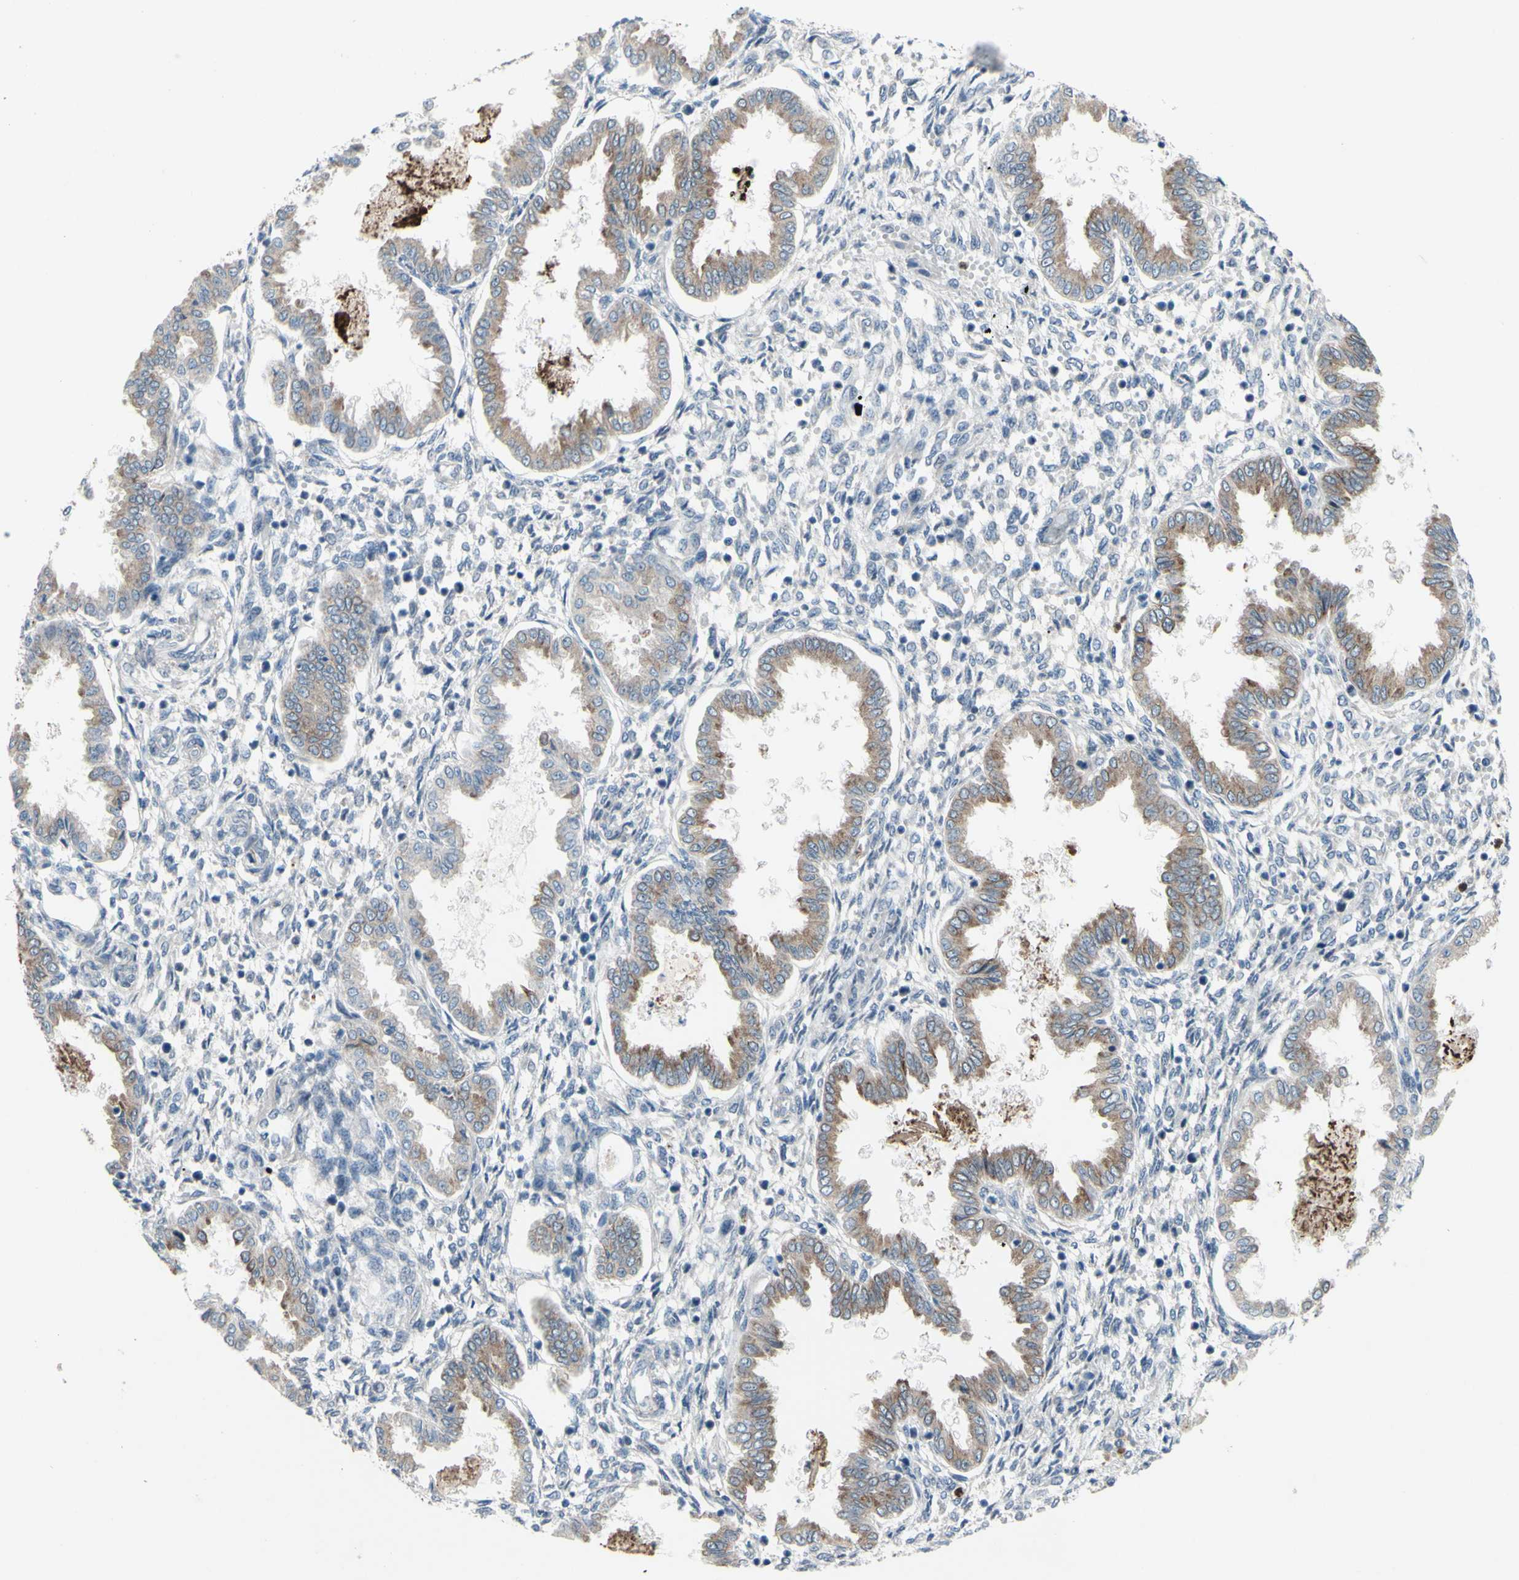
{"staining": {"intensity": "weak", "quantity": ">75%", "location": "cytoplasmic/membranous"}, "tissue": "endometrium", "cell_type": "Cells in endometrial stroma", "image_type": "normal", "snomed": [{"axis": "morphology", "description": "Normal tissue, NOS"}, {"axis": "topography", "description": "Endometrium"}], "caption": "High-power microscopy captured an immunohistochemistry (IHC) micrograph of unremarkable endometrium, revealing weak cytoplasmic/membranous staining in about >75% of cells in endometrial stroma.", "gene": "GRAMD2B", "patient": {"sex": "female", "age": 33}}